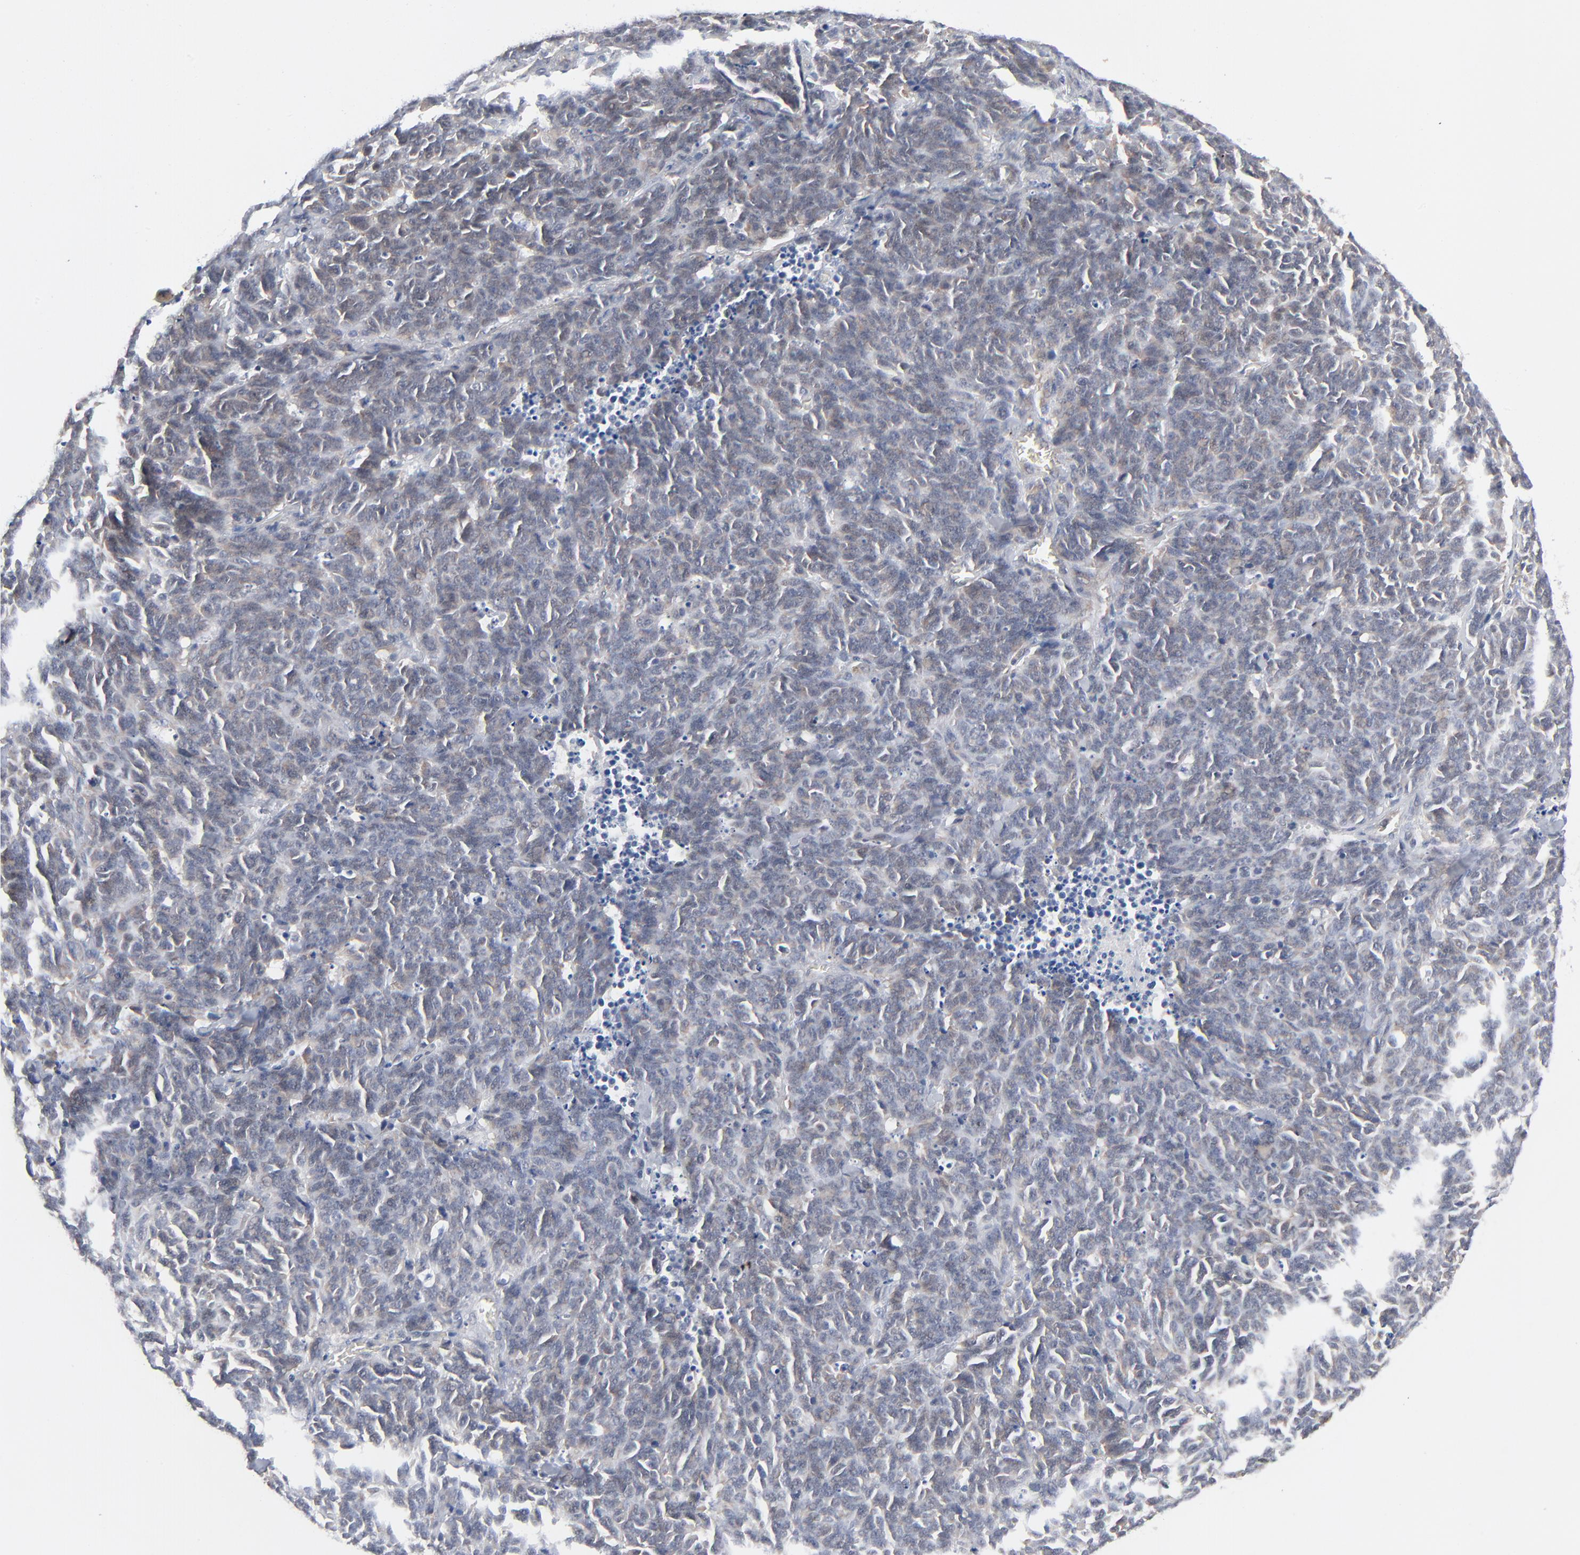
{"staining": {"intensity": "weak", "quantity": ">75%", "location": "cytoplasmic/membranous"}, "tissue": "lung cancer", "cell_type": "Tumor cells", "image_type": "cancer", "snomed": [{"axis": "morphology", "description": "Neoplasm, malignant, NOS"}, {"axis": "topography", "description": "Lung"}], "caption": "Lung cancer (malignant neoplasm) was stained to show a protein in brown. There is low levels of weak cytoplasmic/membranous positivity in approximately >75% of tumor cells.", "gene": "RPS6KB1", "patient": {"sex": "female", "age": 58}}